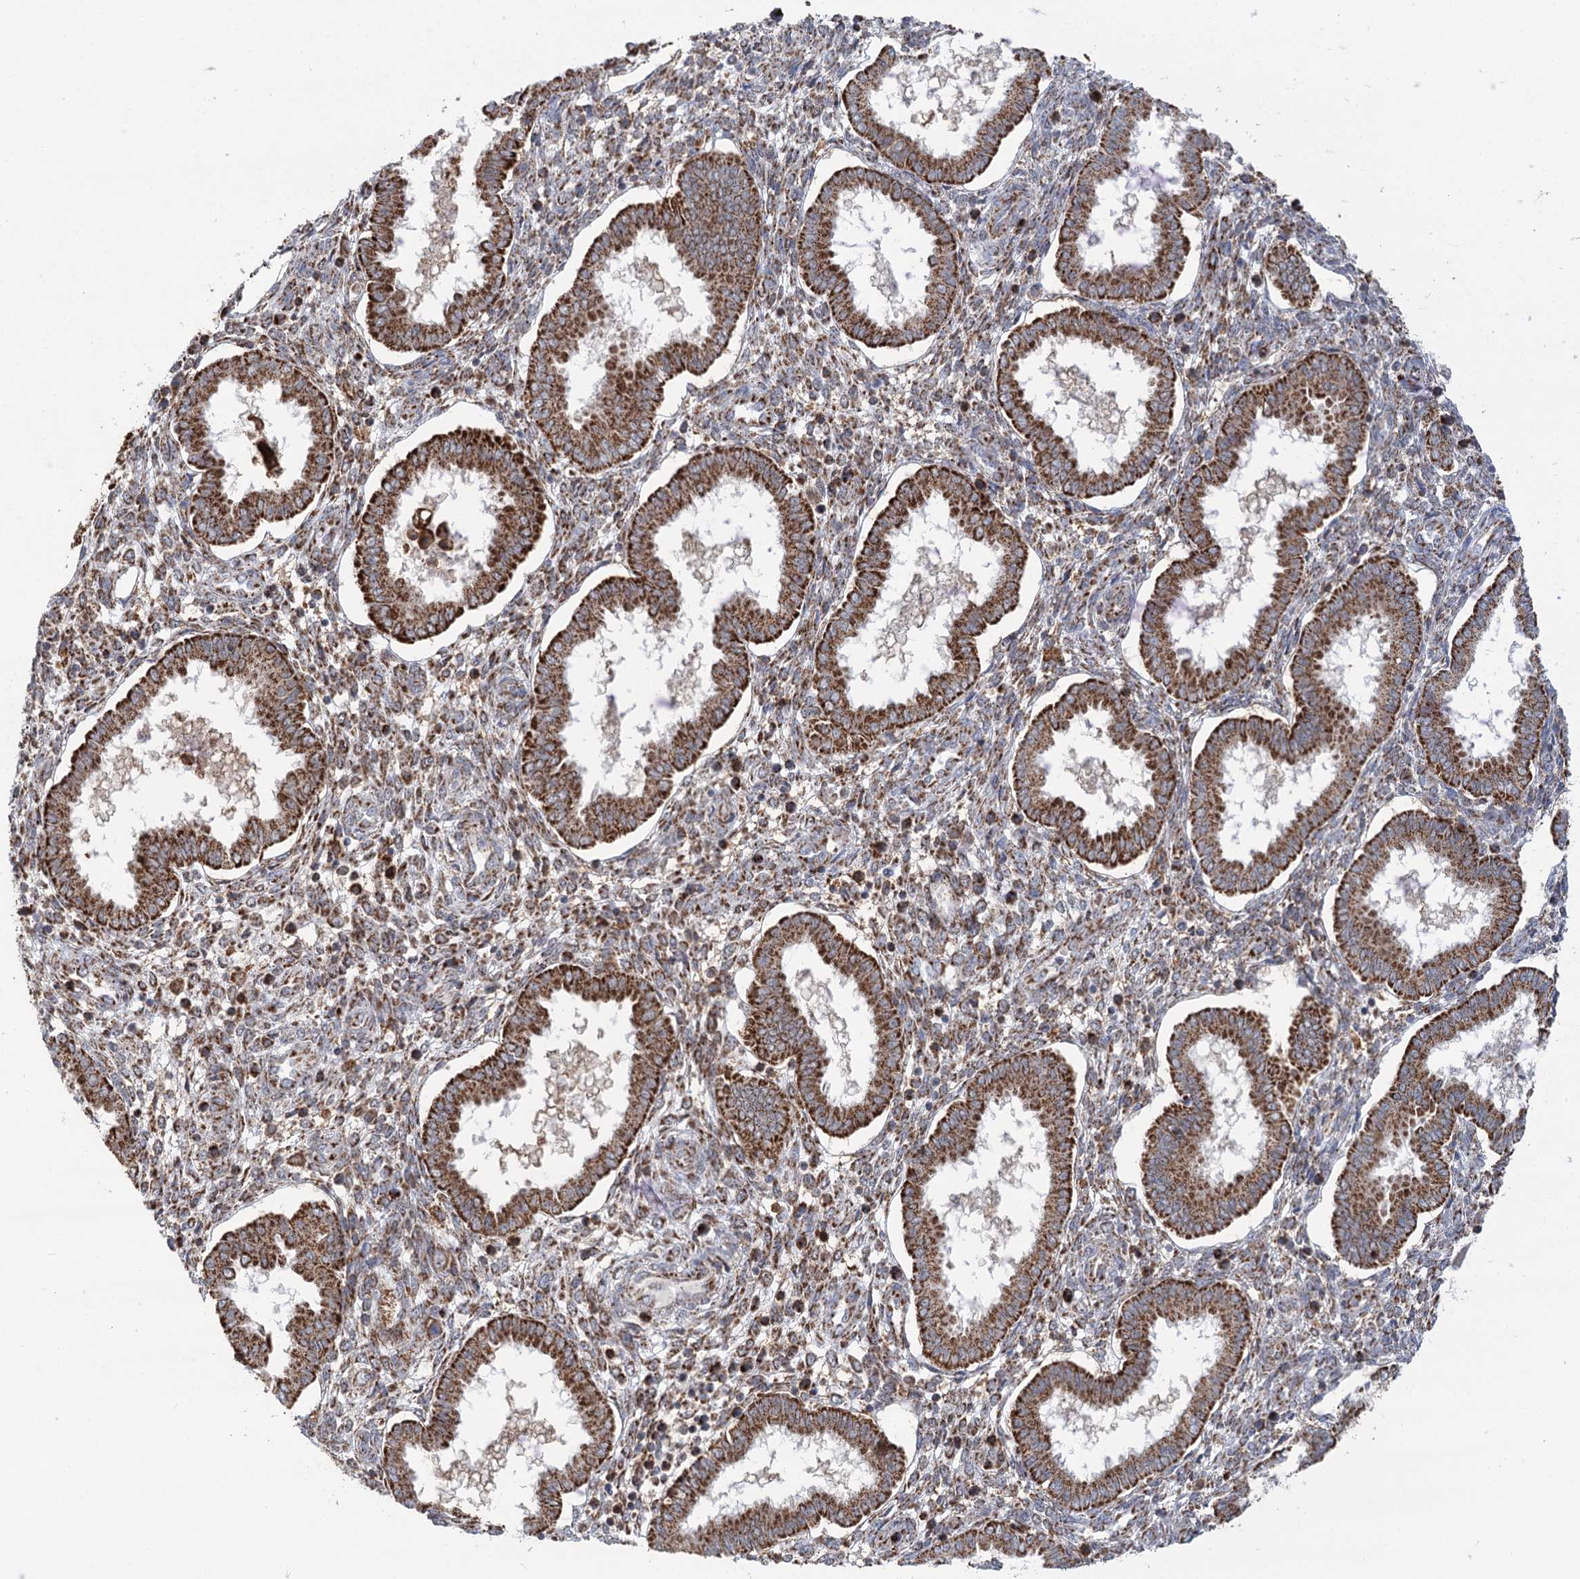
{"staining": {"intensity": "strong", "quantity": "<25%", "location": "cytoplasmic/membranous"}, "tissue": "endometrium", "cell_type": "Cells in endometrial stroma", "image_type": "normal", "snomed": [{"axis": "morphology", "description": "Normal tissue, NOS"}, {"axis": "topography", "description": "Endometrium"}], "caption": "A brown stain labels strong cytoplasmic/membranous staining of a protein in cells in endometrial stroma of normal endometrium.", "gene": "TAS1R1", "patient": {"sex": "female", "age": 24}}